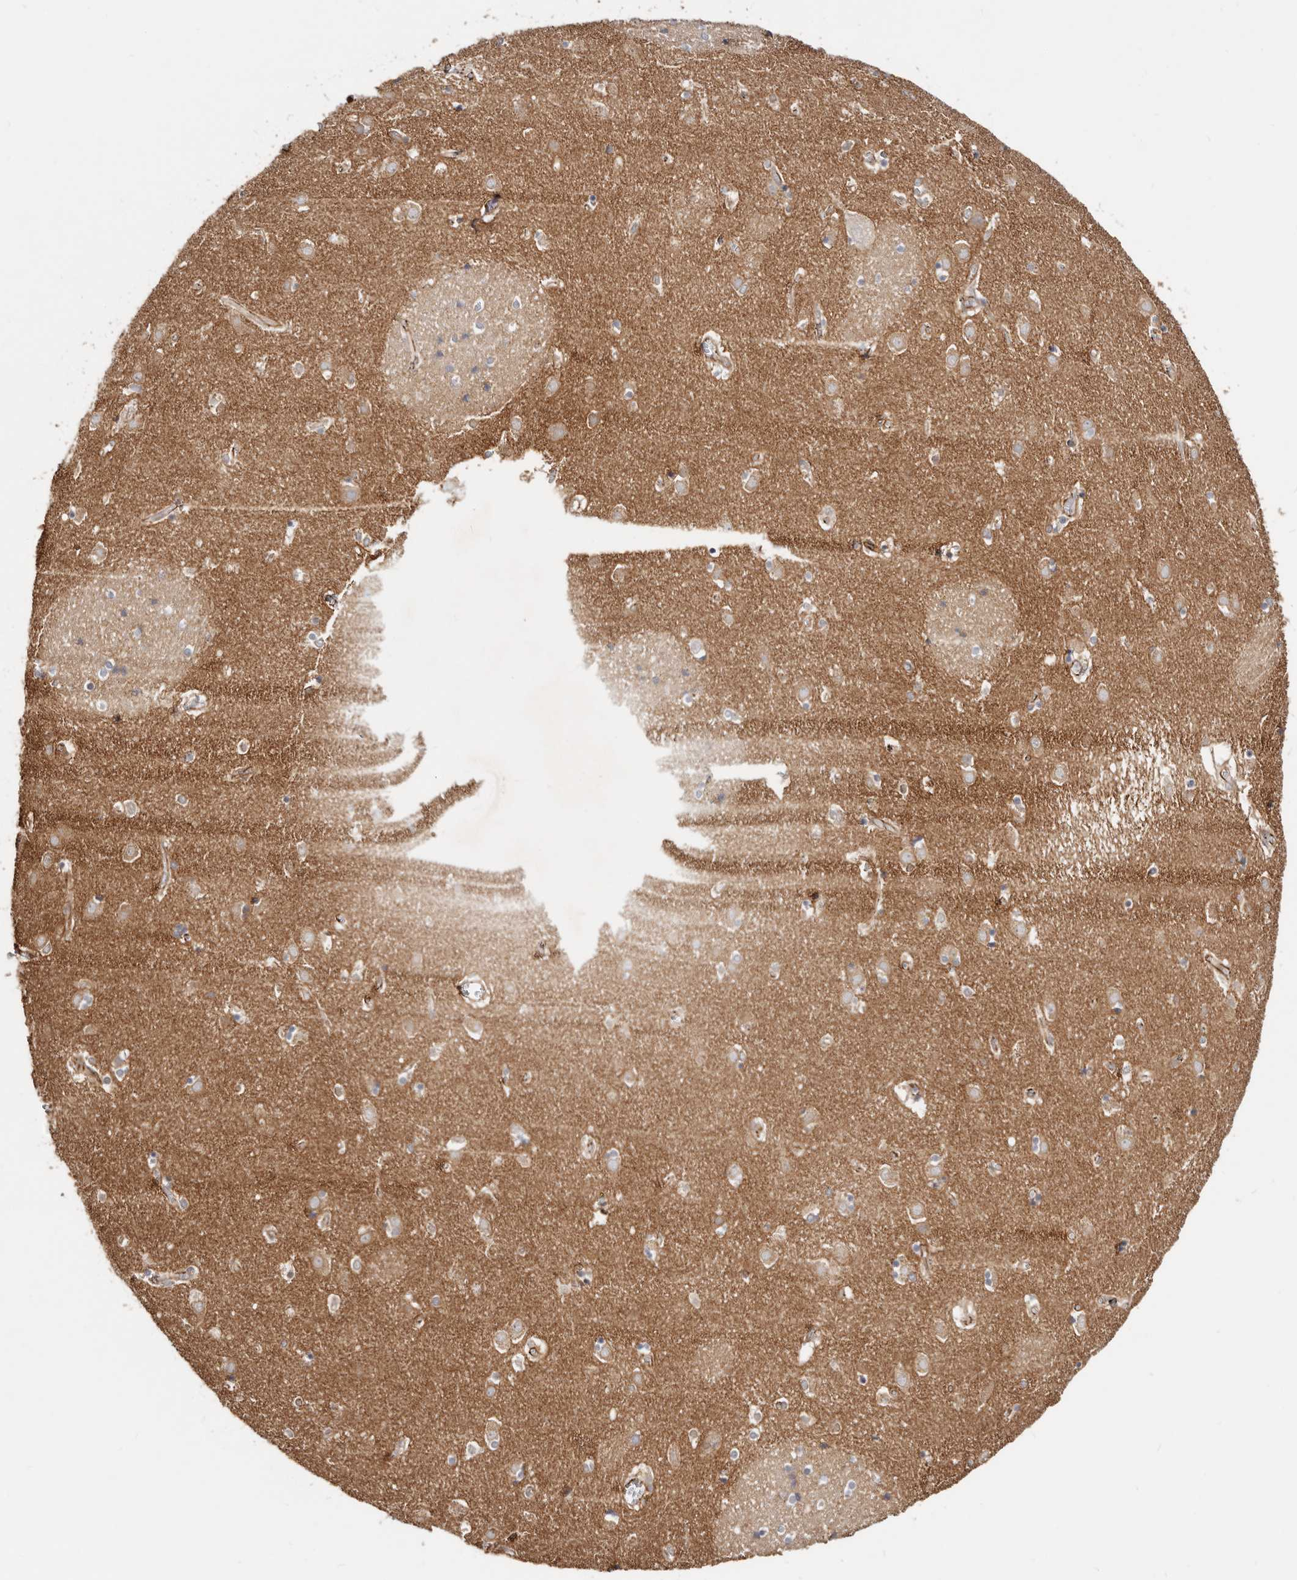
{"staining": {"intensity": "weak", "quantity": "25%-75%", "location": "cytoplasmic/membranous"}, "tissue": "caudate", "cell_type": "Glial cells", "image_type": "normal", "snomed": [{"axis": "morphology", "description": "Normal tissue, NOS"}, {"axis": "topography", "description": "Lateral ventricle wall"}], "caption": "High-power microscopy captured an immunohistochemistry (IHC) micrograph of benign caudate, revealing weak cytoplasmic/membranous positivity in approximately 25%-75% of glial cells.", "gene": "CTNNB1", "patient": {"sex": "male", "age": 70}}